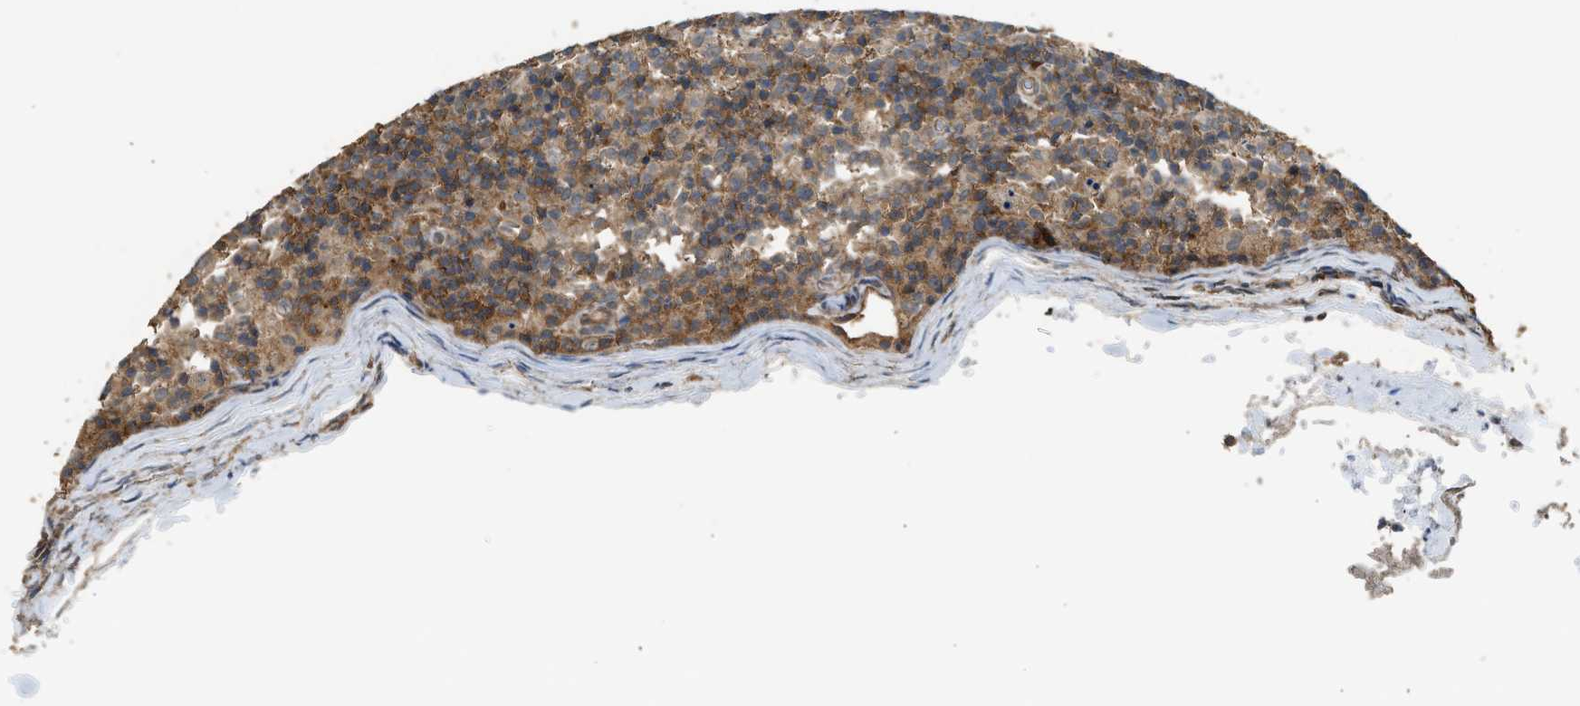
{"staining": {"intensity": "moderate", "quantity": ">75%", "location": "cytoplasmic/membranous"}, "tissue": "lymph node", "cell_type": "Germinal center cells", "image_type": "normal", "snomed": [{"axis": "morphology", "description": "Normal tissue, NOS"}, {"axis": "morphology", "description": "Inflammation, NOS"}, {"axis": "topography", "description": "Lymph node"}], "caption": "This photomicrograph demonstrates IHC staining of benign human lymph node, with medium moderate cytoplasmic/membranous positivity in about >75% of germinal center cells.", "gene": "HIP1R", "patient": {"sex": "male", "age": 55}}